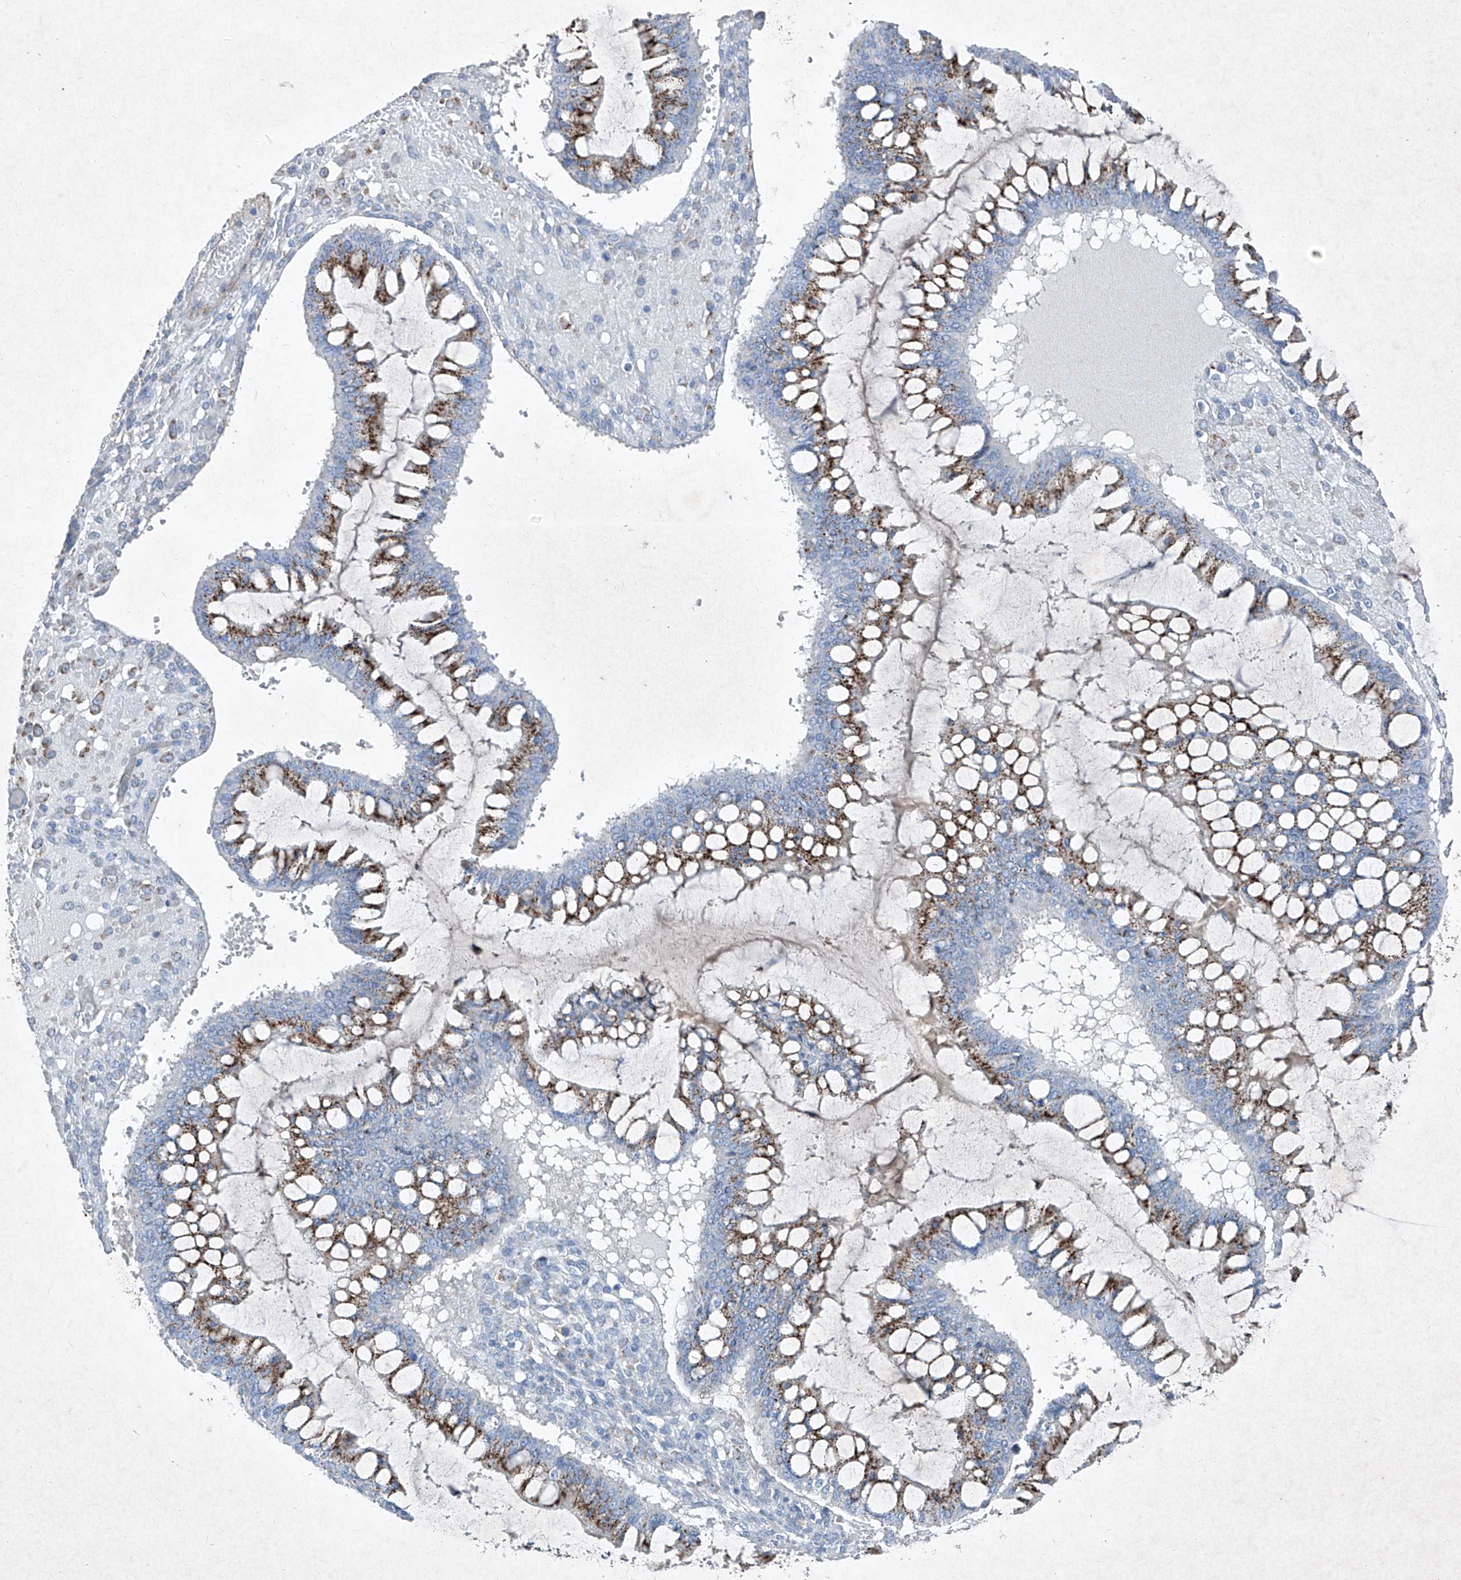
{"staining": {"intensity": "strong", "quantity": "25%-75%", "location": "cytoplasmic/membranous"}, "tissue": "ovarian cancer", "cell_type": "Tumor cells", "image_type": "cancer", "snomed": [{"axis": "morphology", "description": "Cystadenocarcinoma, mucinous, NOS"}, {"axis": "topography", "description": "Ovary"}], "caption": "There is high levels of strong cytoplasmic/membranous expression in tumor cells of ovarian cancer, as demonstrated by immunohistochemical staining (brown color).", "gene": "ABCD3", "patient": {"sex": "female", "age": 73}}